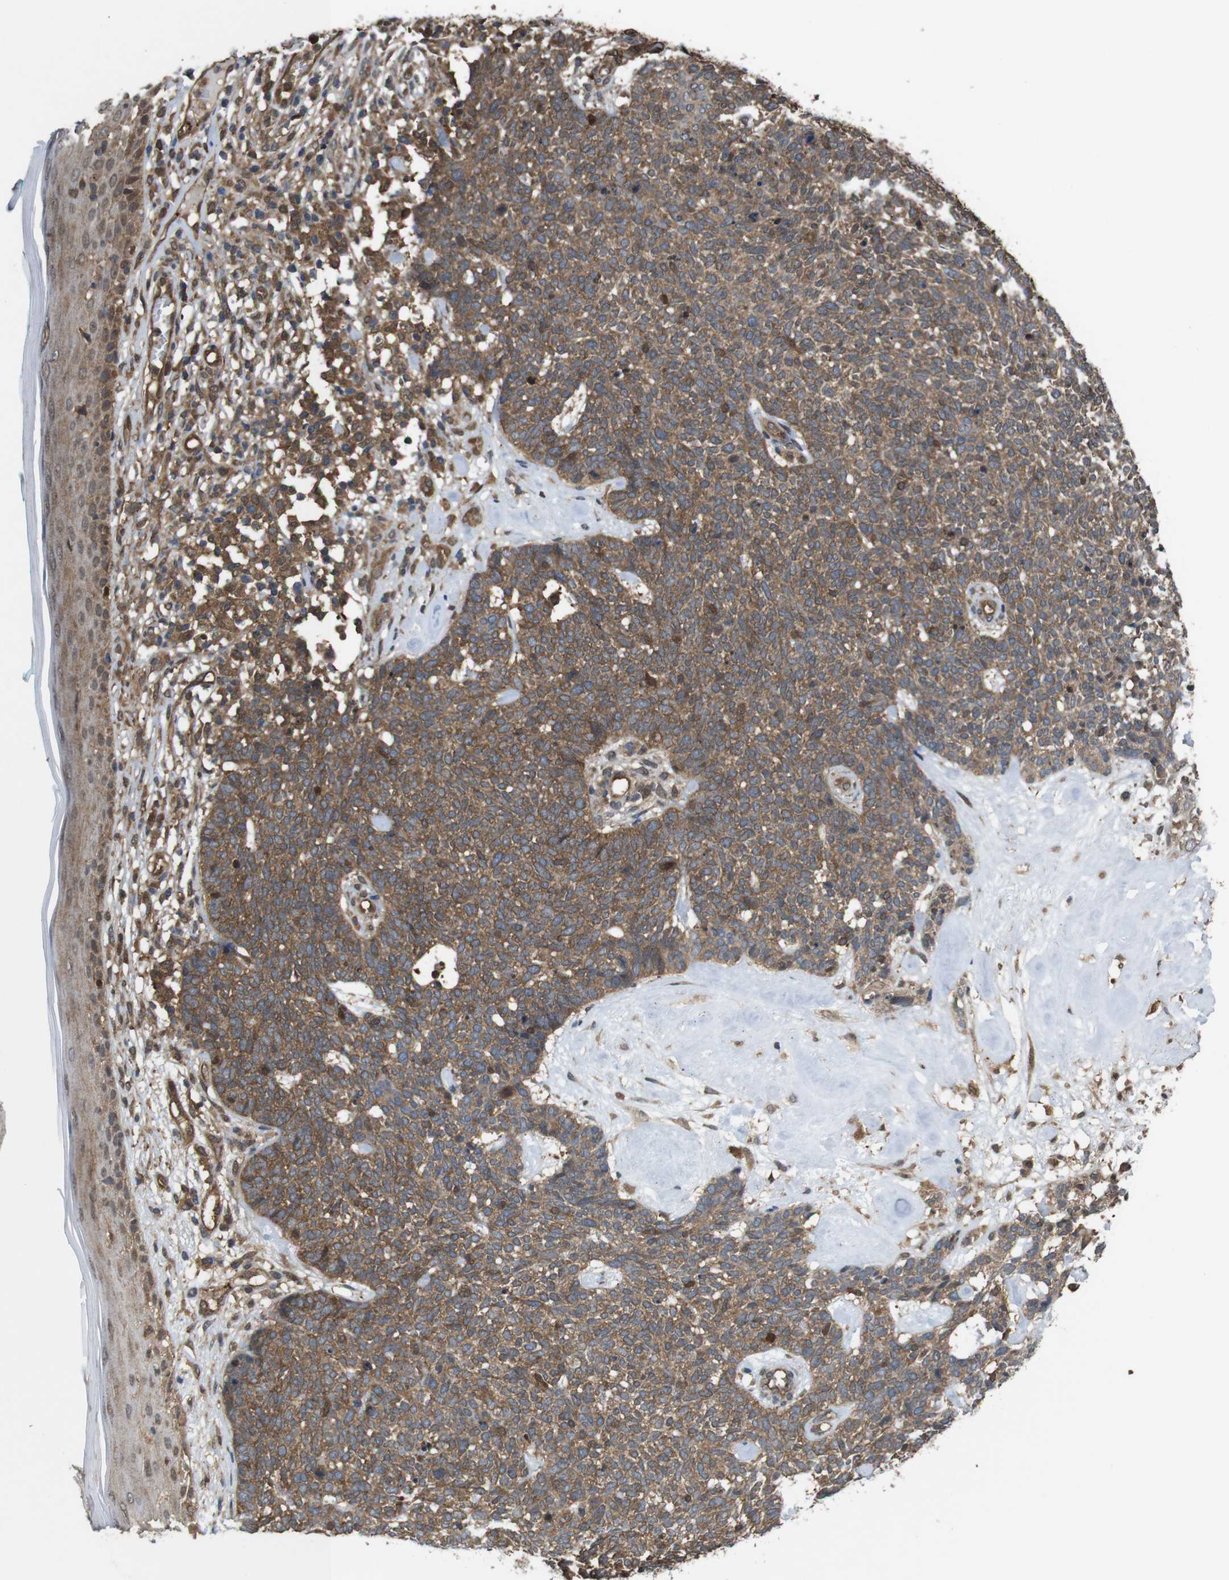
{"staining": {"intensity": "moderate", "quantity": ">75%", "location": "cytoplasmic/membranous"}, "tissue": "skin cancer", "cell_type": "Tumor cells", "image_type": "cancer", "snomed": [{"axis": "morphology", "description": "Basal cell carcinoma"}, {"axis": "topography", "description": "Skin"}], "caption": "Immunohistochemical staining of human basal cell carcinoma (skin) reveals moderate cytoplasmic/membranous protein expression in about >75% of tumor cells. (Brightfield microscopy of DAB IHC at high magnification).", "gene": "YWHAG", "patient": {"sex": "female", "age": 84}}